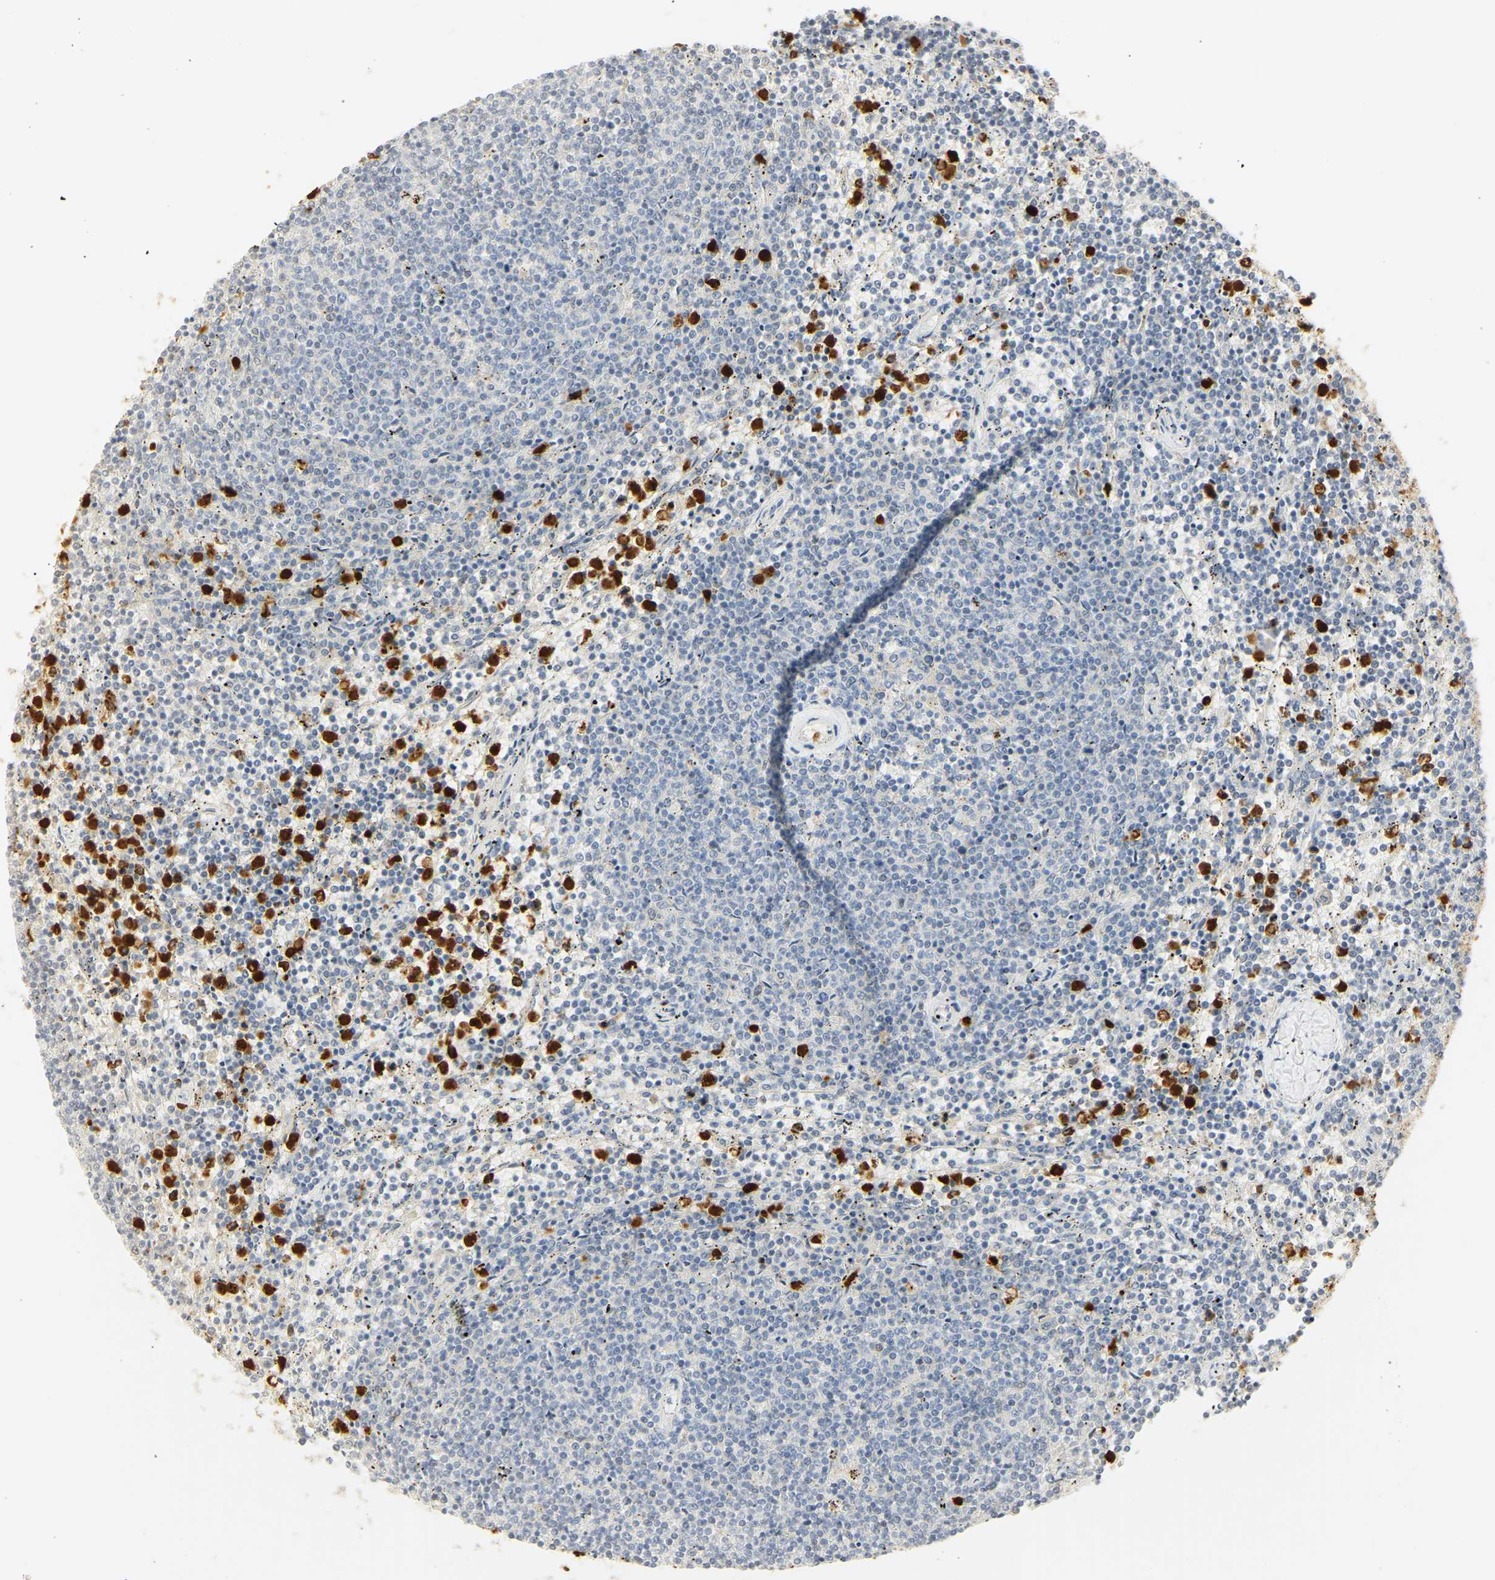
{"staining": {"intensity": "negative", "quantity": "none", "location": "none"}, "tissue": "lymphoma", "cell_type": "Tumor cells", "image_type": "cancer", "snomed": [{"axis": "morphology", "description": "Malignant lymphoma, non-Hodgkin's type, Low grade"}, {"axis": "topography", "description": "Spleen"}], "caption": "This is an immunohistochemistry photomicrograph of human malignant lymphoma, non-Hodgkin's type (low-grade). There is no expression in tumor cells.", "gene": "MPO", "patient": {"sex": "female", "age": 50}}